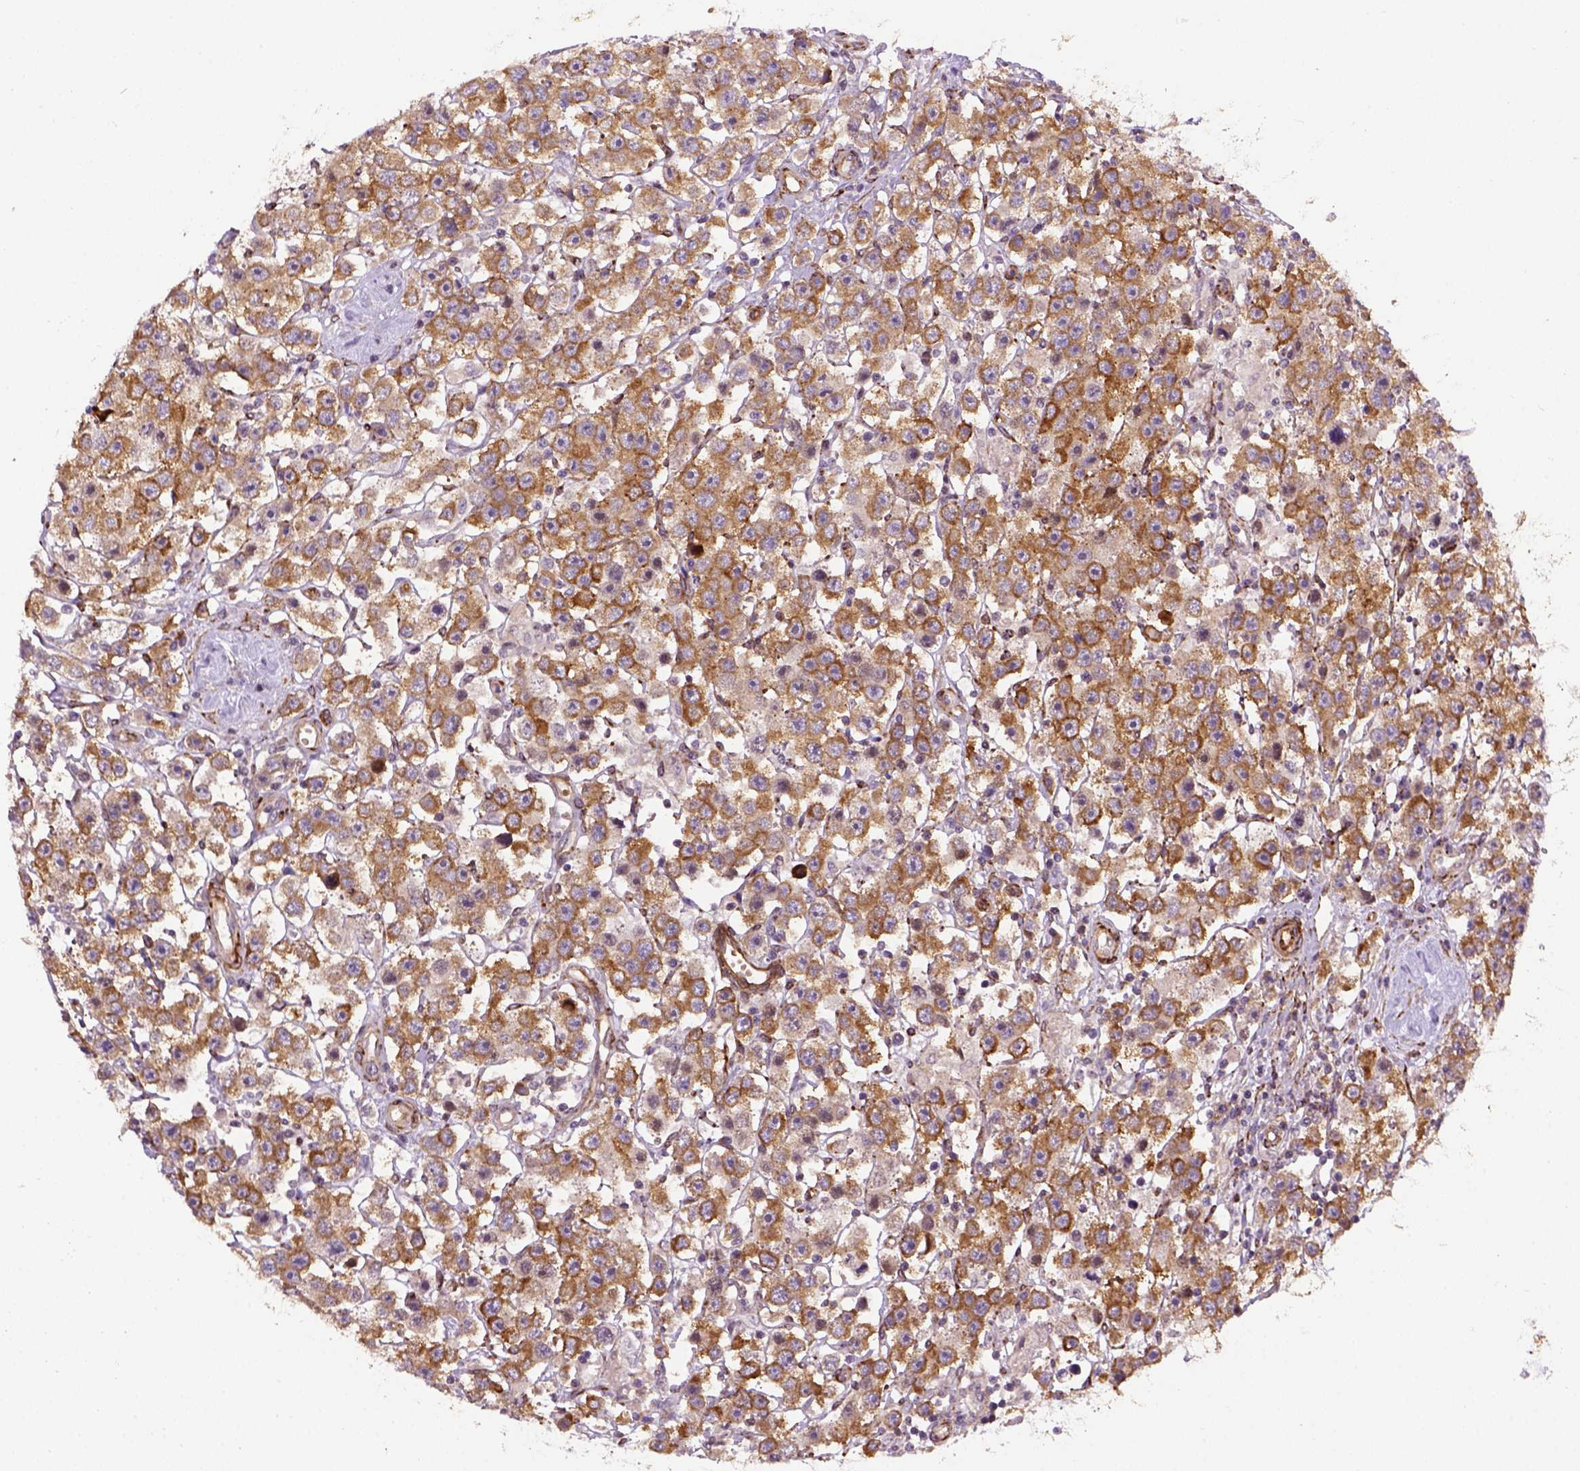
{"staining": {"intensity": "moderate", "quantity": ">75%", "location": "cytoplasmic/membranous"}, "tissue": "testis cancer", "cell_type": "Tumor cells", "image_type": "cancer", "snomed": [{"axis": "morphology", "description": "Seminoma, NOS"}, {"axis": "topography", "description": "Testis"}], "caption": "The immunohistochemical stain shows moderate cytoplasmic/membranous expression in tumor cells of testis cancer tissue.", "gene": "KAZN", "patient": {"sex": "male", "age": 45}}